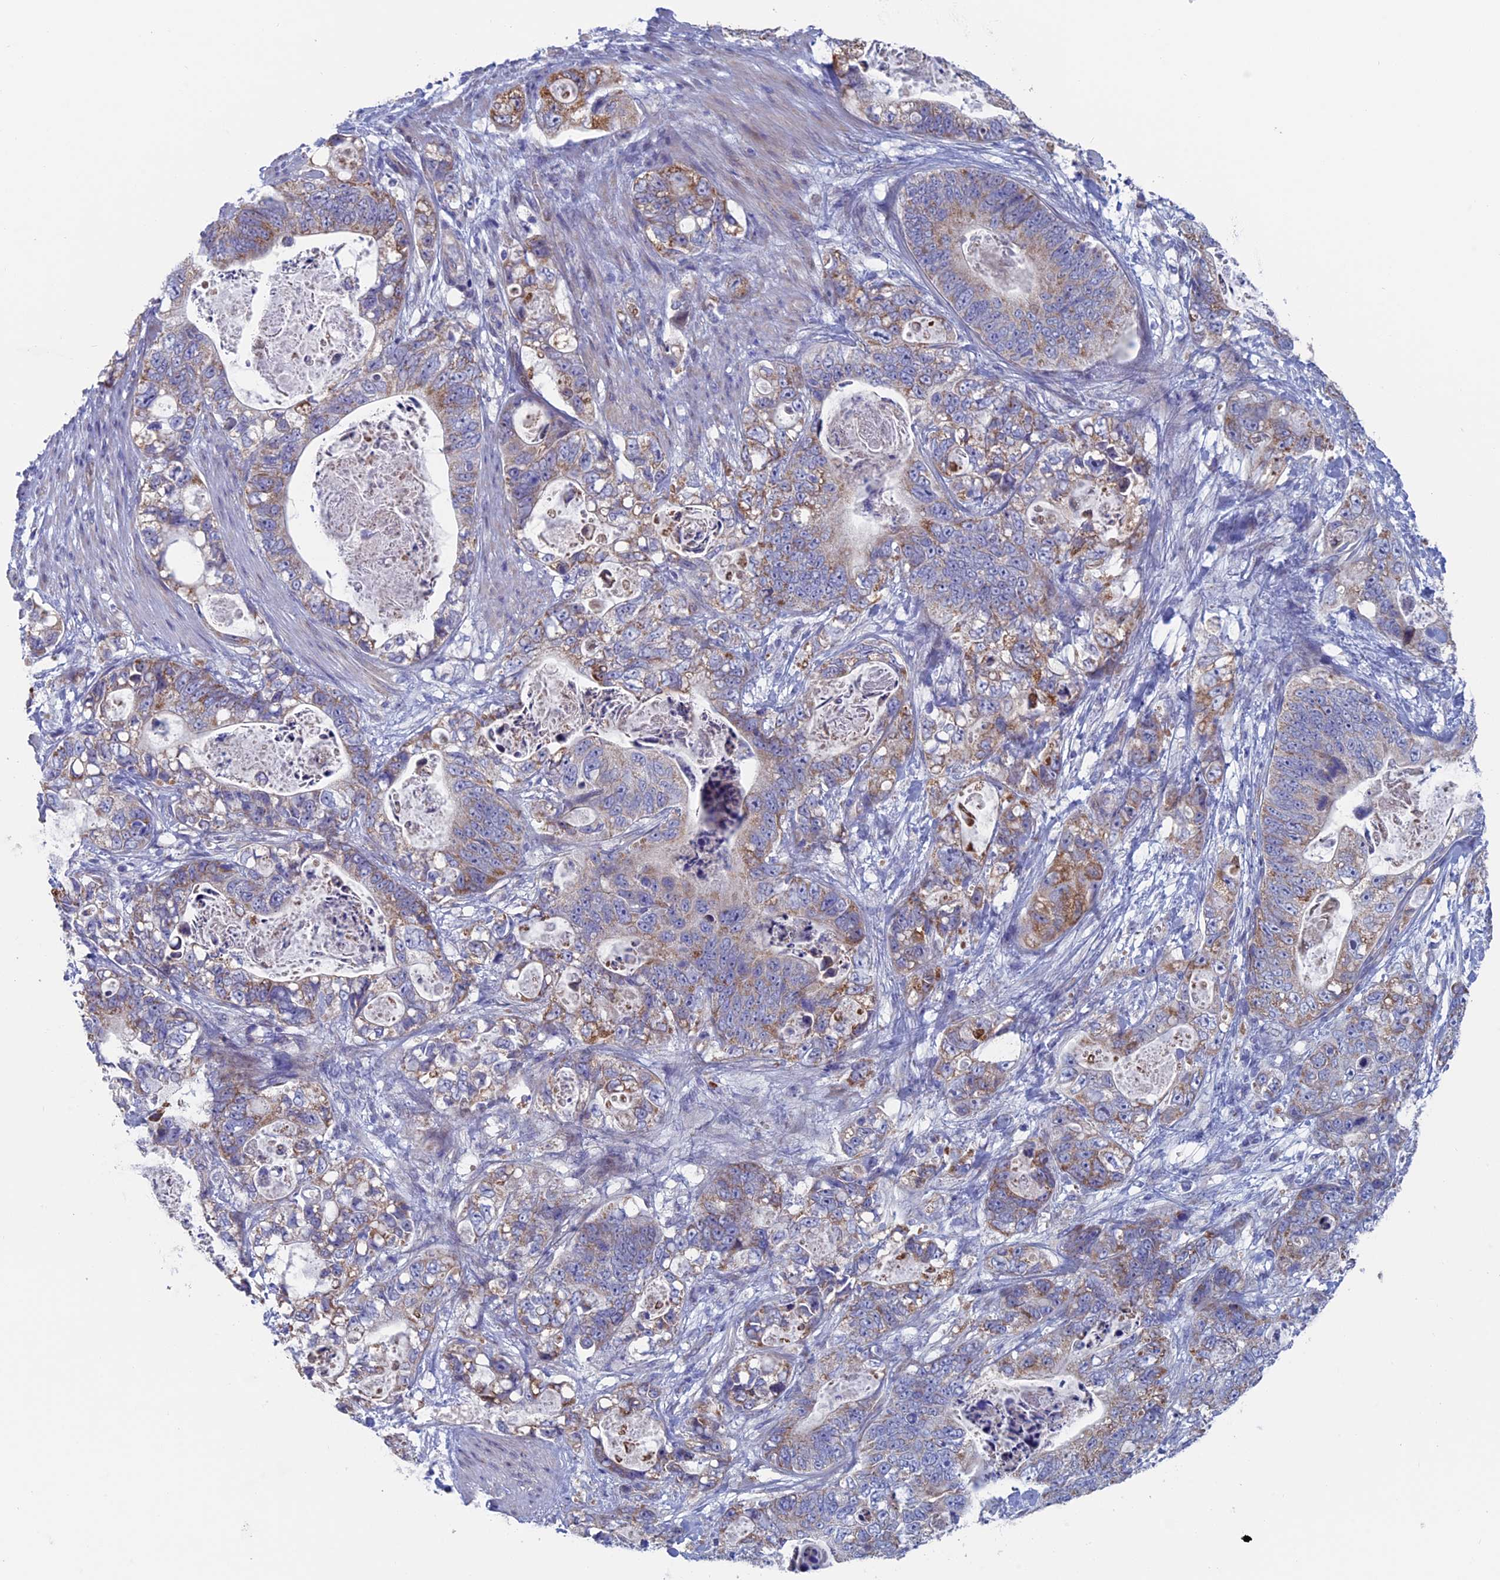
{"staining": {"intensity": "moderate", "quantity": "<25%", "location": "cytoplasmic/membranous"}, "tissue": "stomach cancer", "cell_type": "Tumor cells", "image_type": "cancer", "snomed": [{"axis": "morphology", "description": "Normal tissue, NOS"}, {"axis": "morphology", "description": "Adenocarcinoma, NOS"}, {"axis": "topography", "description": "Stomach"}], "caption": "Stomach cancer stained with a brown dye displays moderate cytoplasmic/membranous positive staining in approximately <25% of tumor cells.", "gene": "NIBAN3", "patient": {"sex": "female", "age": 89}}